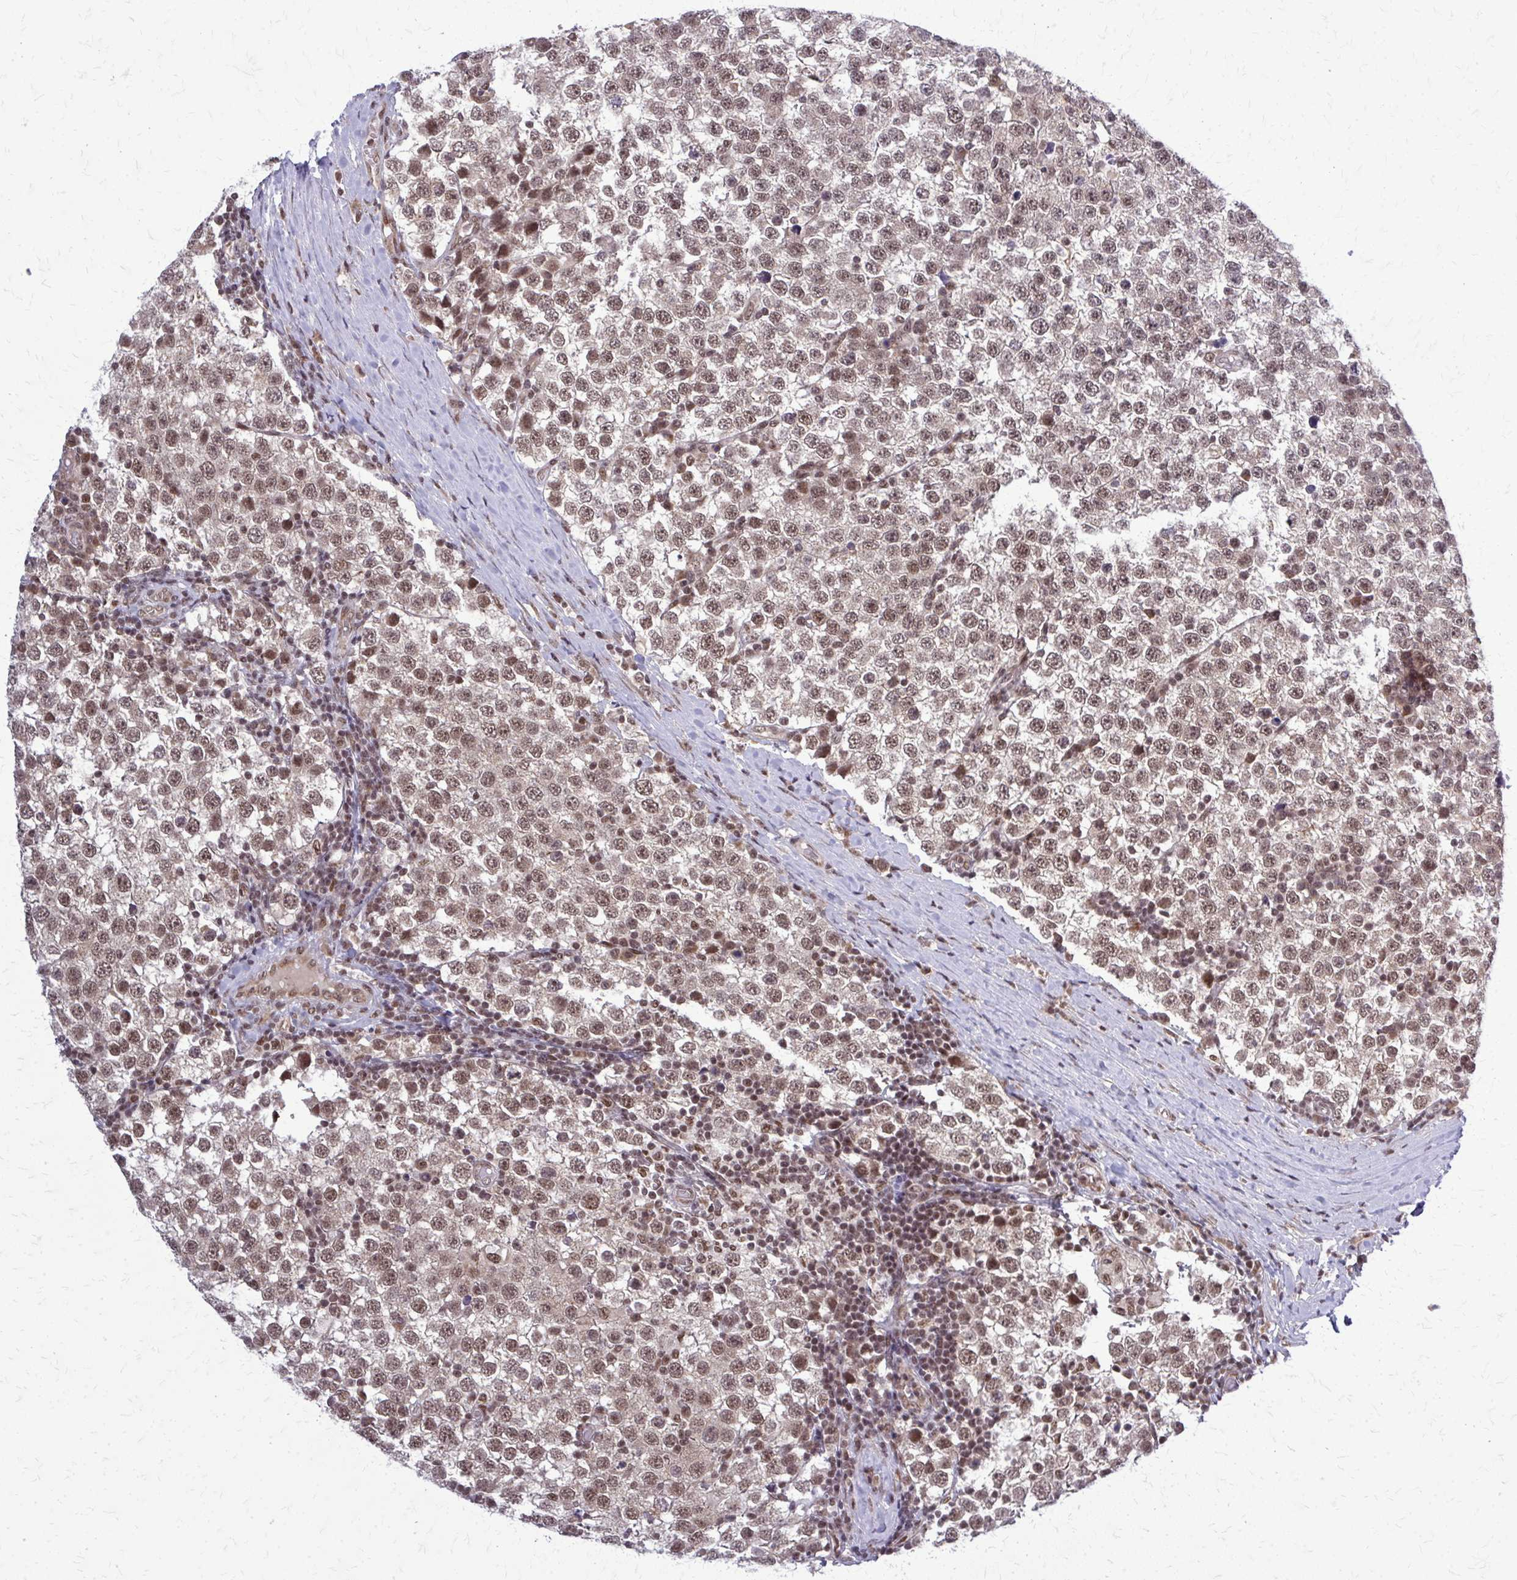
{"staining": {"intensity": "moderate", "quantity": ">75%", "location": "nuclear"}, "tissue": "testis cancer", "cell_type": "Tumor cells", "image_type": "cancer", "snomed": [{"axis": "morphology", "description": "Seminoma, NOS"}, {"axis": "topography", "description": "Testis"}], "caption": "This micrograph exhibits immunohistochemistry staining of testis cancer (seminoma), with medium moderate nuclear expression in about >75% of tumor cells.", "gene": "HDAC3", "patient": {"sex": "male", "age": 34}}